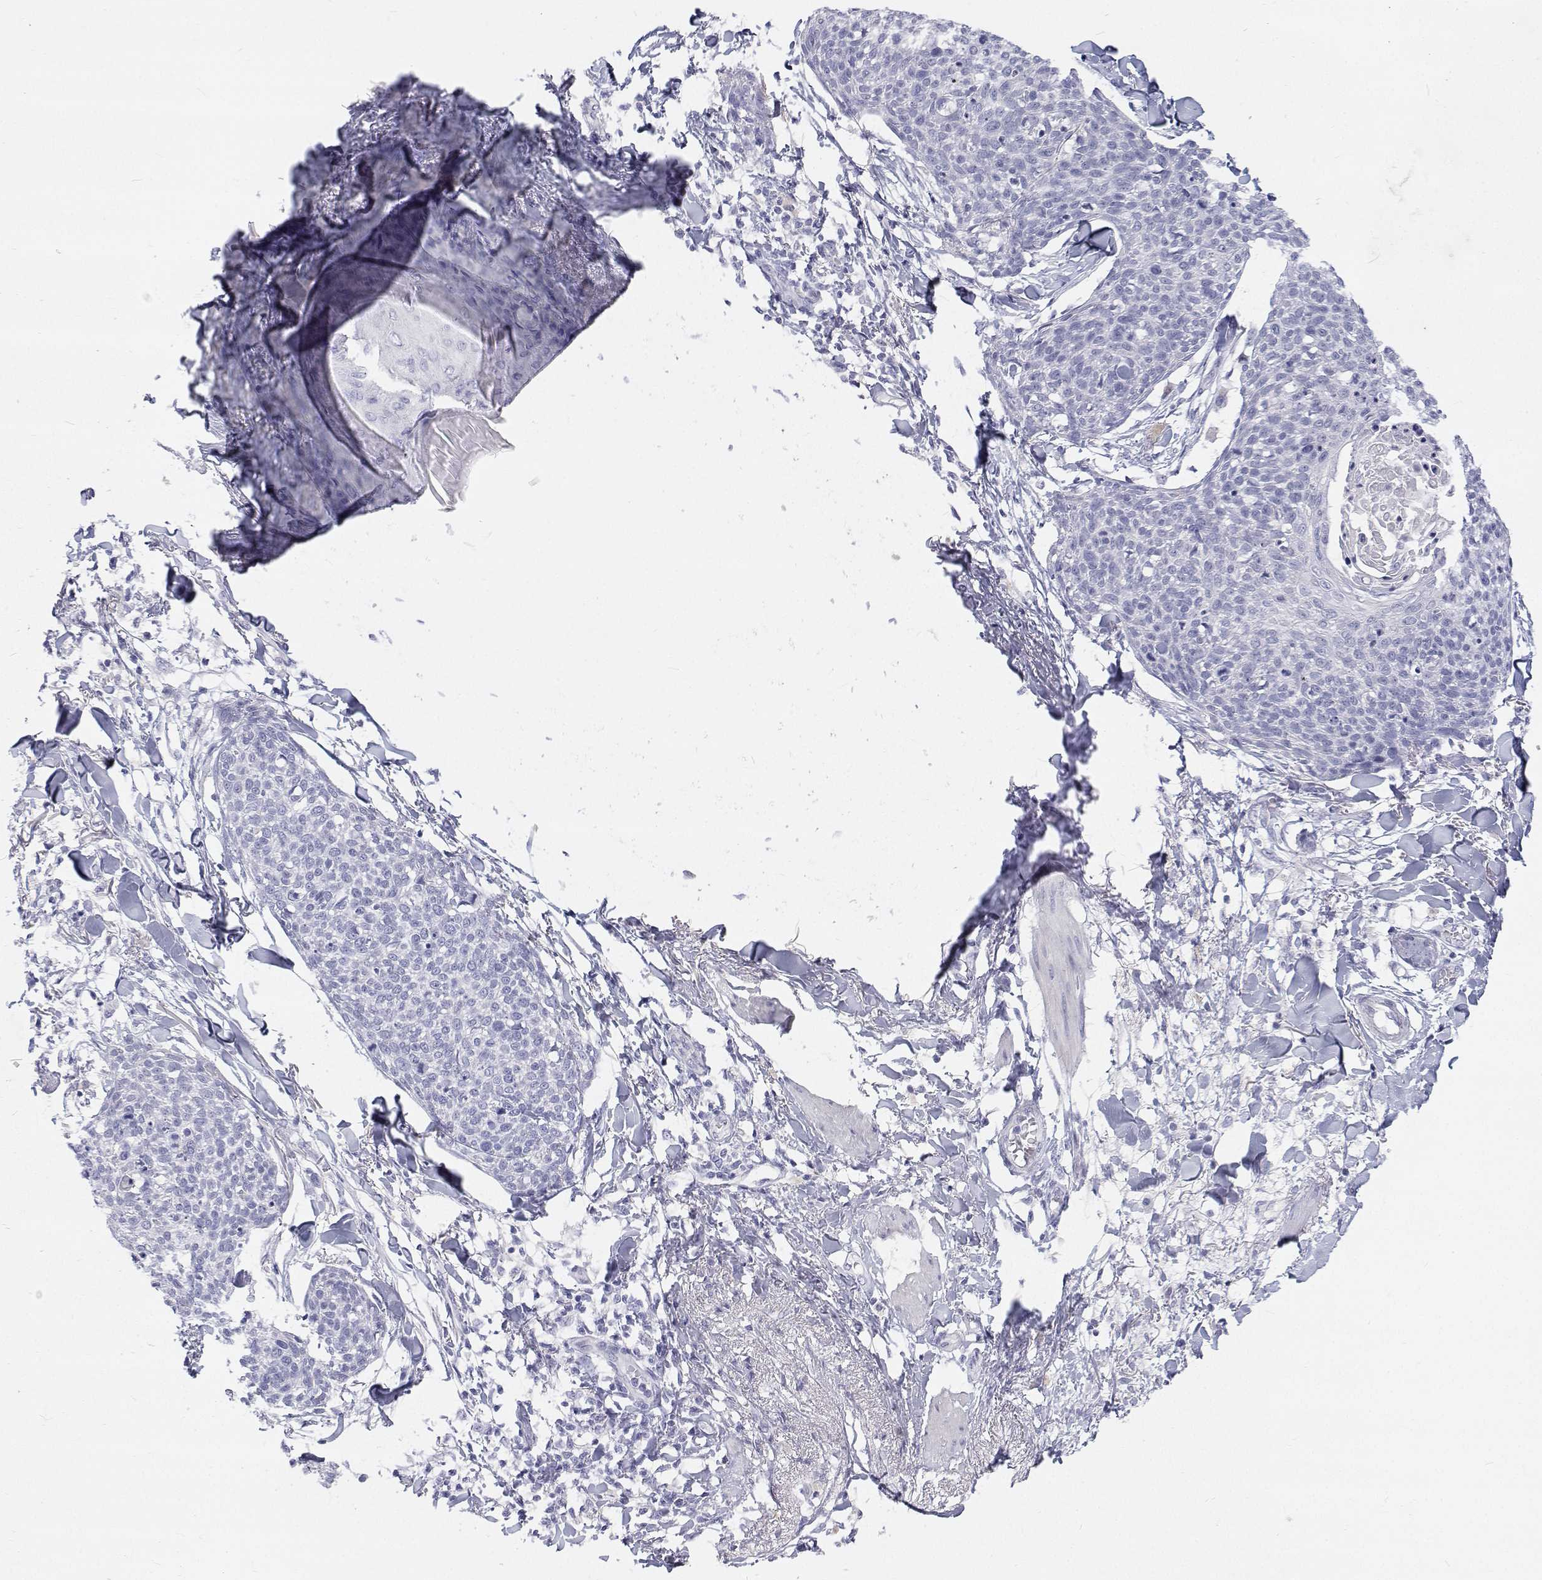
{"staining": {"intensity": "negative", "quantity": "none", "location": "none"}, "tissue": "skin cancer", "cell_type": "Tumor cells", "image_type": "cancer", "snomed": [{"axis": "morphology", "description": "Squamous cell carcinoma, NOS"}, {"axis": "topography", "description": "Skin"}, {"axis": "topography", "description": "Vulva"}], "caption": "This is an immunohistochemistry (IHC) micrograph of human skin squamous cell carcinoma. There is no positivity in tumor cells.", "gene": "NCR2", "patient": {"sex": "female", "age": 75}}